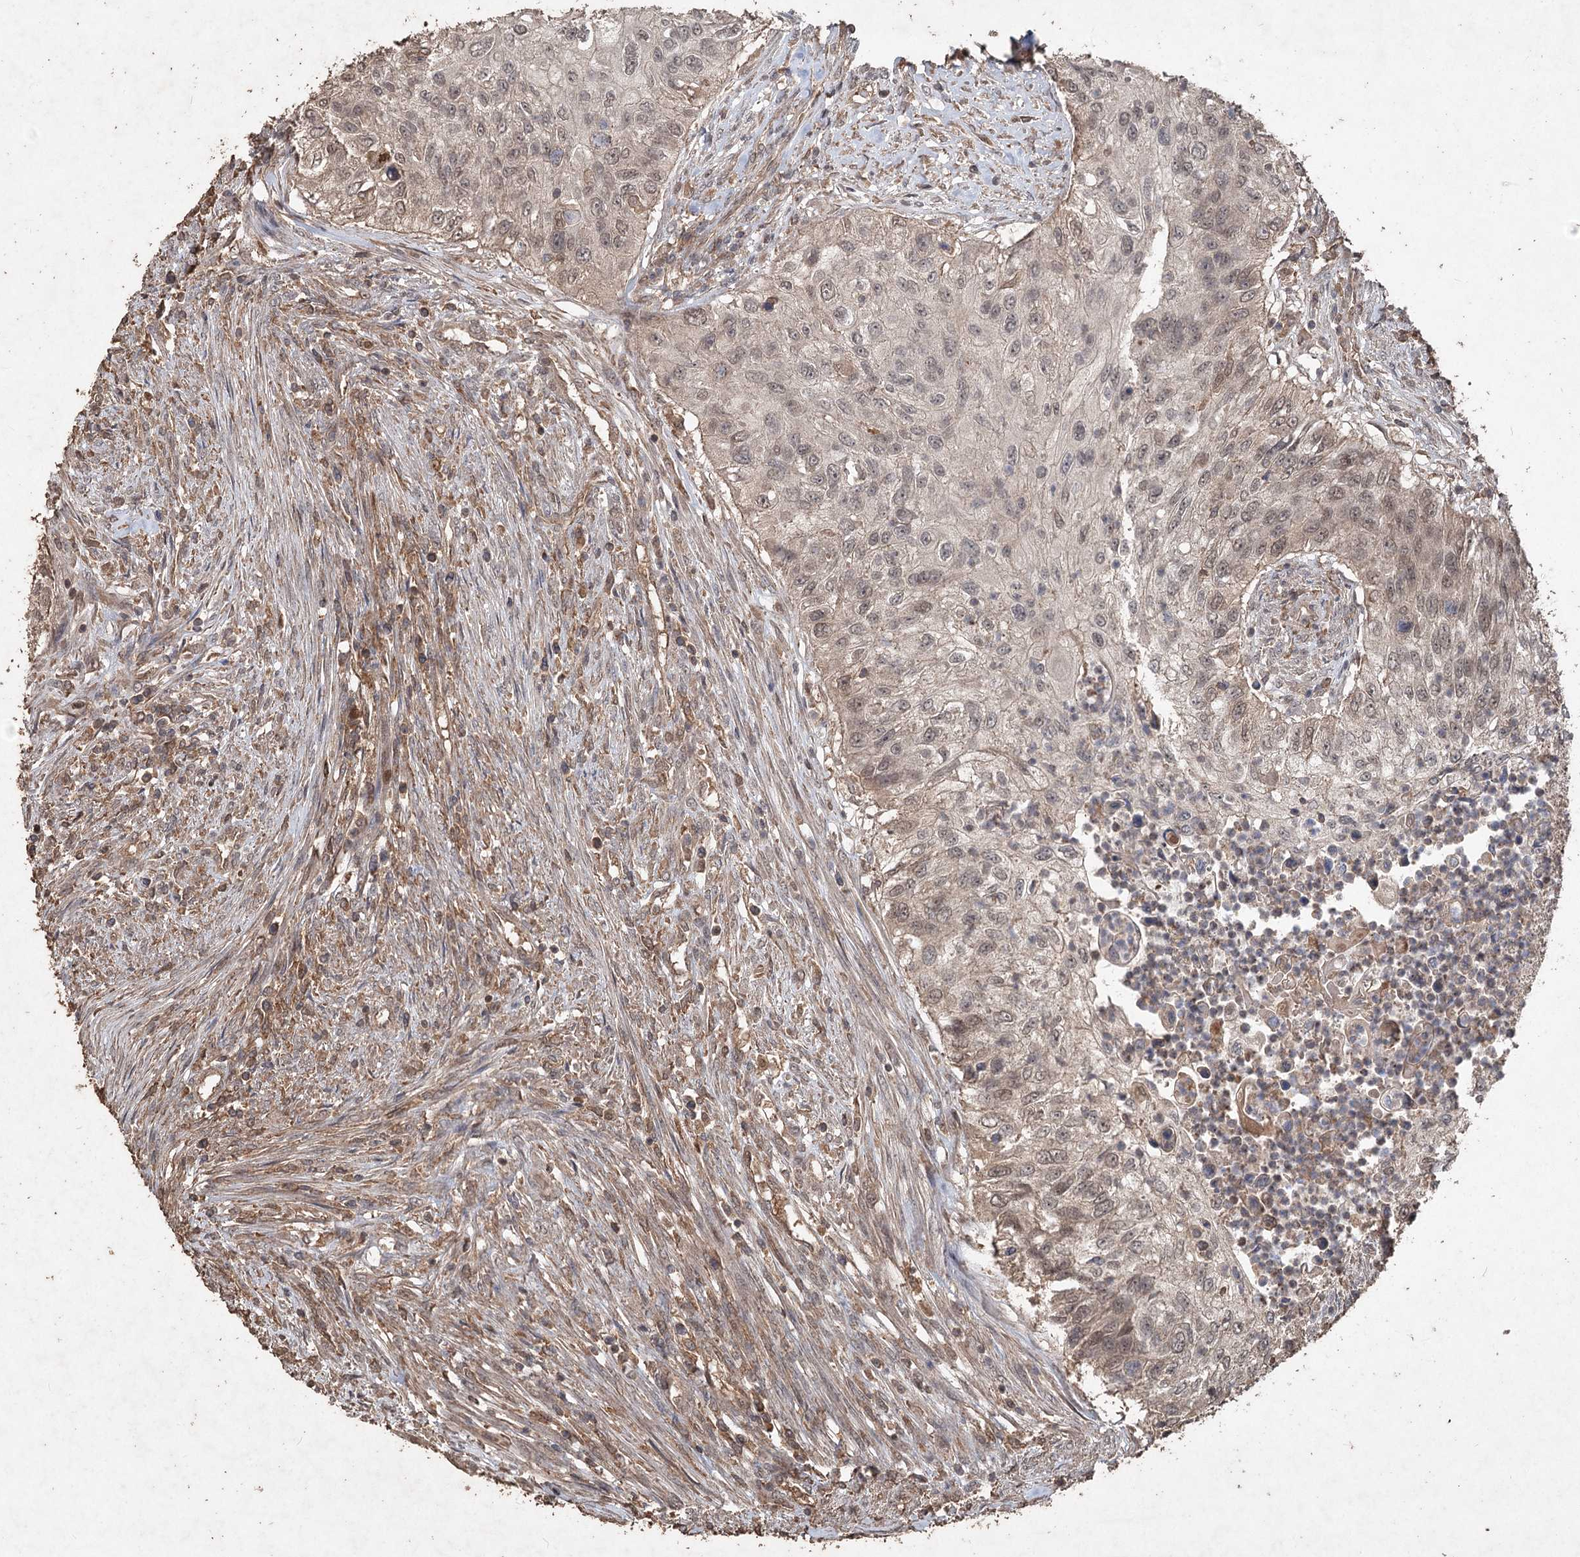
{"staining": {"intensity": "moderate", "quantity": "25%-75%", "location": "cytoplasmic/membranous,nuclear"}, "tissue": "urothelial cancer", "cell_type": "Tumor cells", "image_type": "cancer", "snomed": [{"axis": "morphology", "description": "Urothelial carcinoma, High grade"}, {"axis": "topography", "description": "Urinary bladder"}], "caption": "High-grade urothelial carcinoma stained with IHC displays moderate cytoplasmic/membranous and nuclear expression in approximately 25%-75% of tumor cells. Immunohistochemistry stains the protein in brown and the nuclei are stained blue.", "gene": "FBXO7", "patient": {"sex": "female", "age": 60}}